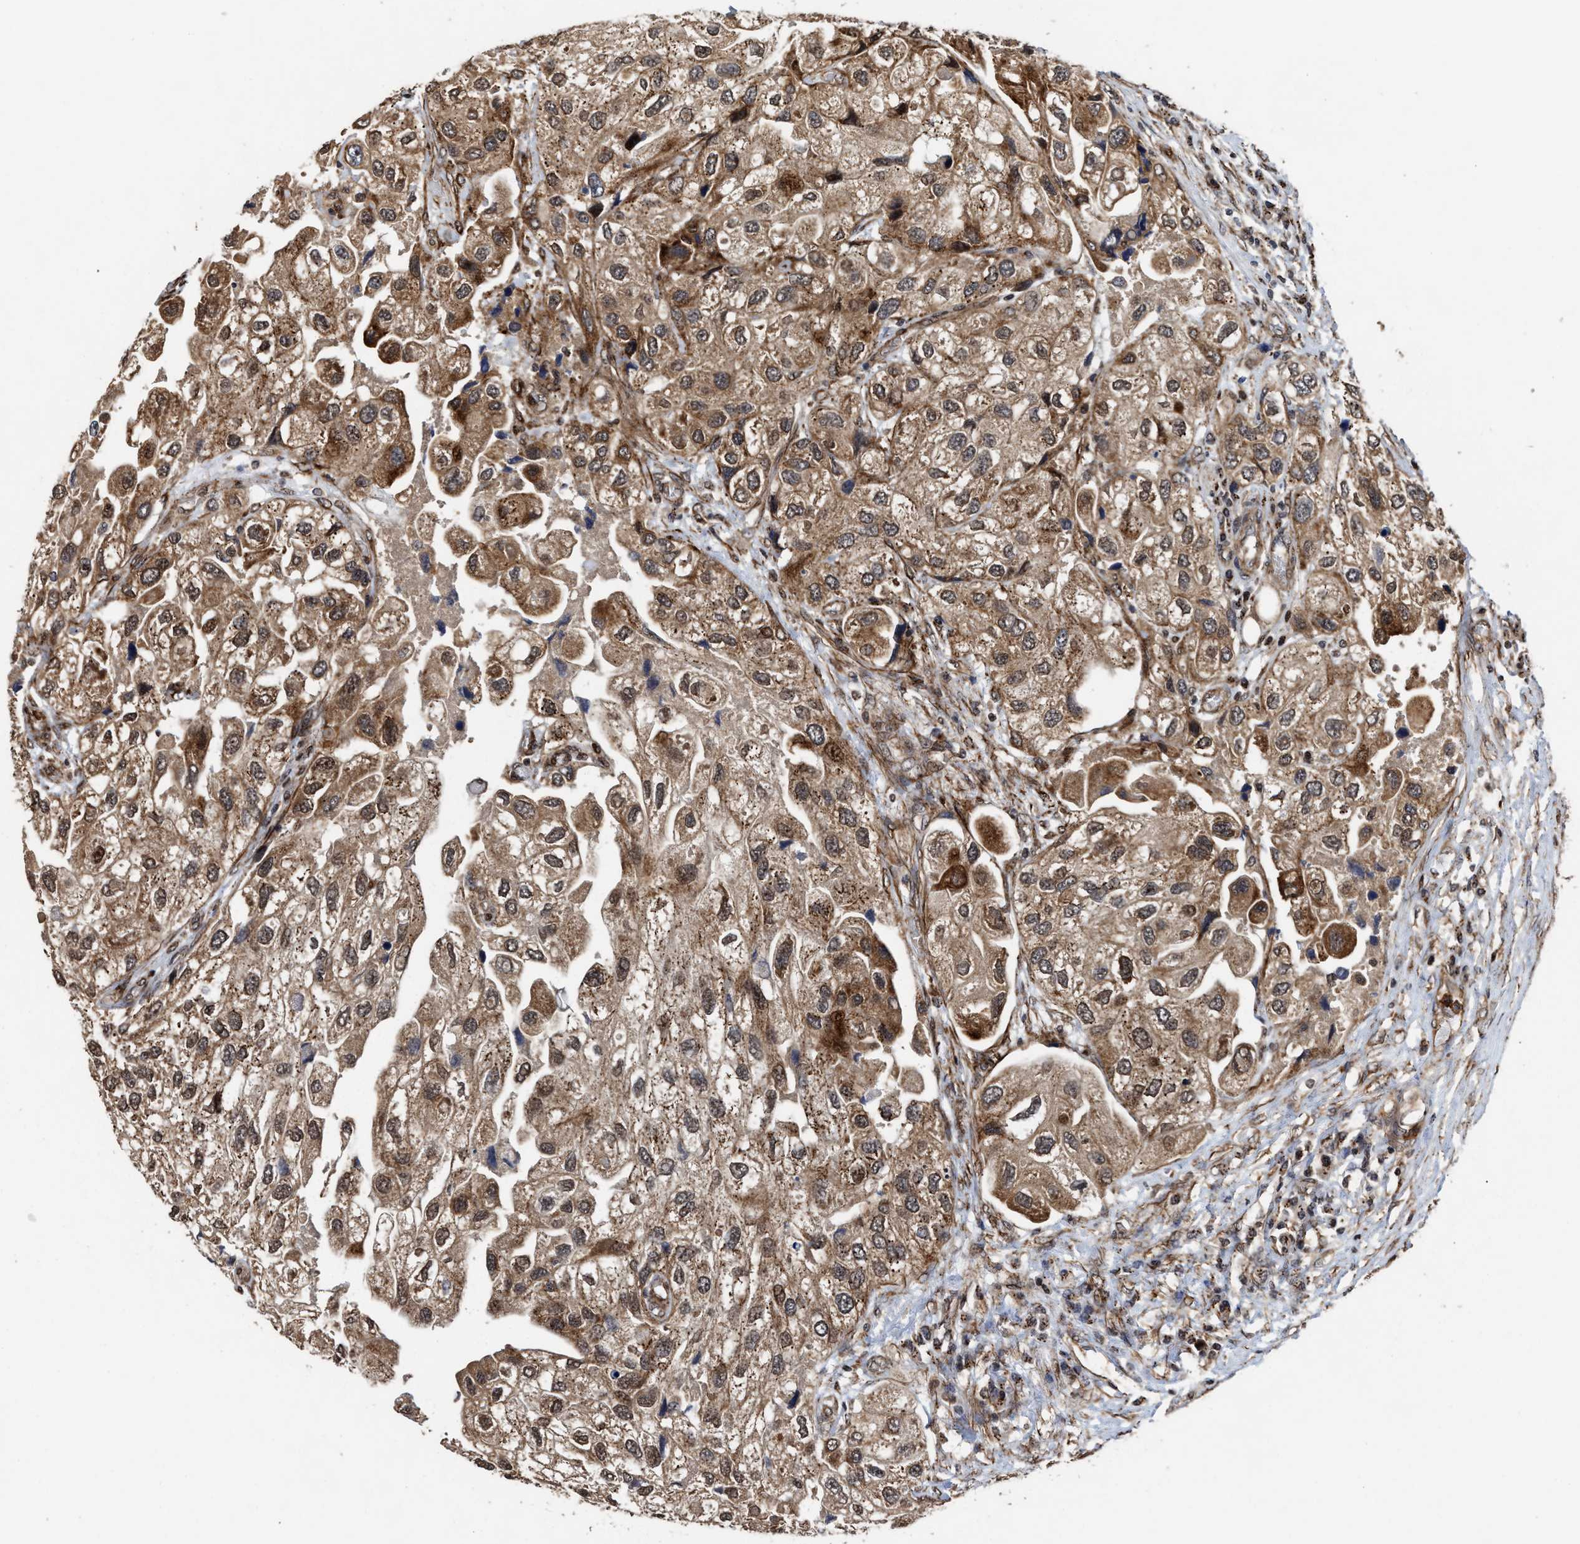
{"staining": {"intensity": "moderate", "quantity": ">75%", "location": "cytoplasmic/membranous"}, "tissue": "urothelial cancer", "cell_type": "Tumor cells", "image_type": "cancer", "snomed": [{"axis": "morphology", "description": "Urothelial carcinoma, High grade"}, {"axis": "topography", "description": "Urinary bladder"}], "caption": "About >75% of tumor cells in urothelial cancer reveal moderate cytoplasmic/membranous protein expression as visualized by brown immunohistochemical staining.", "gene": "SEPTIN2", "patient": {"sex": "female", "age": 64}}